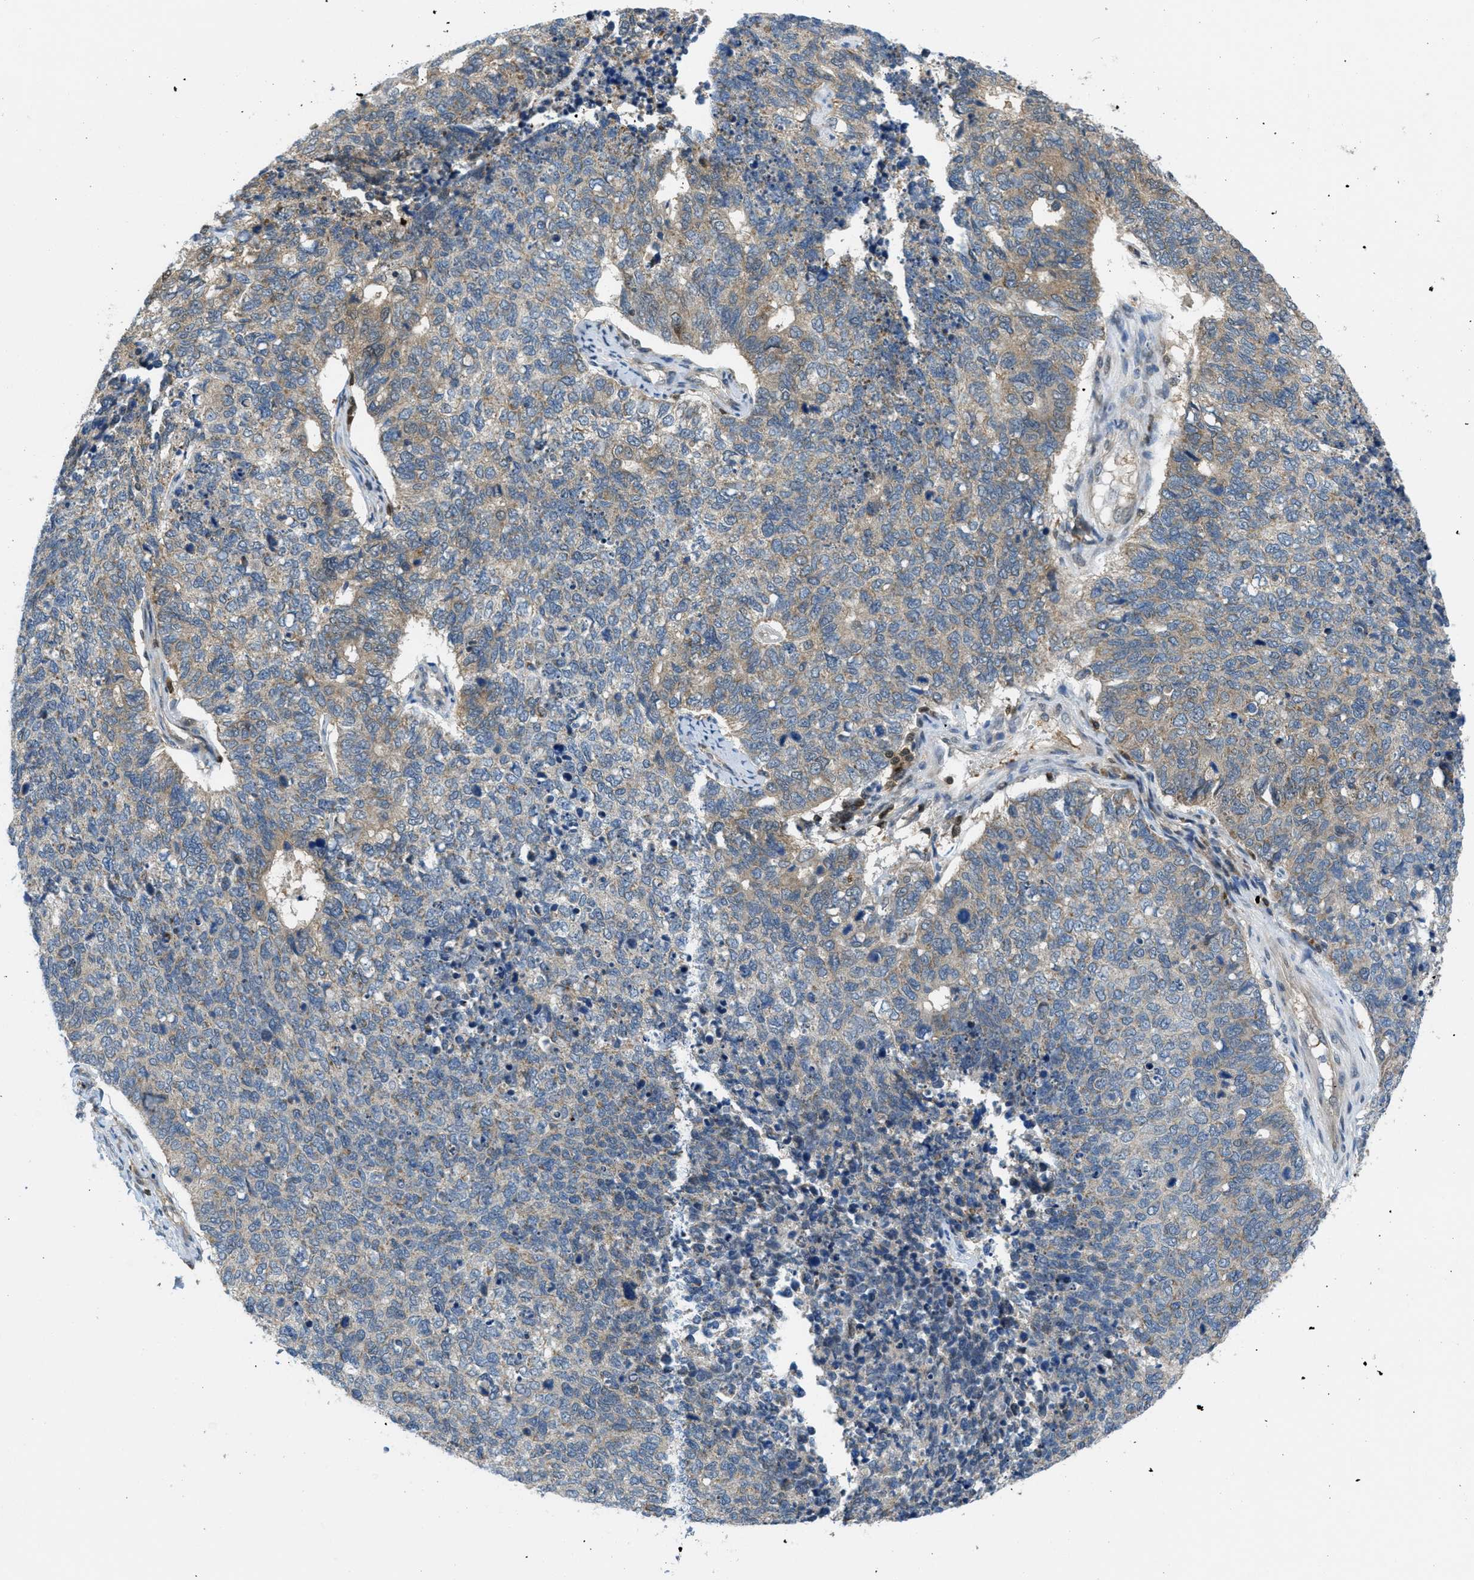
{"staining": {"intensity": "weak", "quantity": "25%-75%", "location": "cytoplasmic/membranous"}, "tissue": "cervical cancer", "cell_type": "Tumor cells", "image_type": "cancer", "snomed": [{"axis": "morphology", "description": "Squamous cell carcinoma, NOS"}, {"axis": "topography", "description": "Cervix"}], "caption": "Cervical cancer (squamous cell carcinoma) was stained to show a protein in brown. There is low levels of weak cytoplasmic/membranous positivity in about 25%-75% of tumor cells.", "gene": "PIP5K1C", "patient": {"sex": "female", "age": 63}}